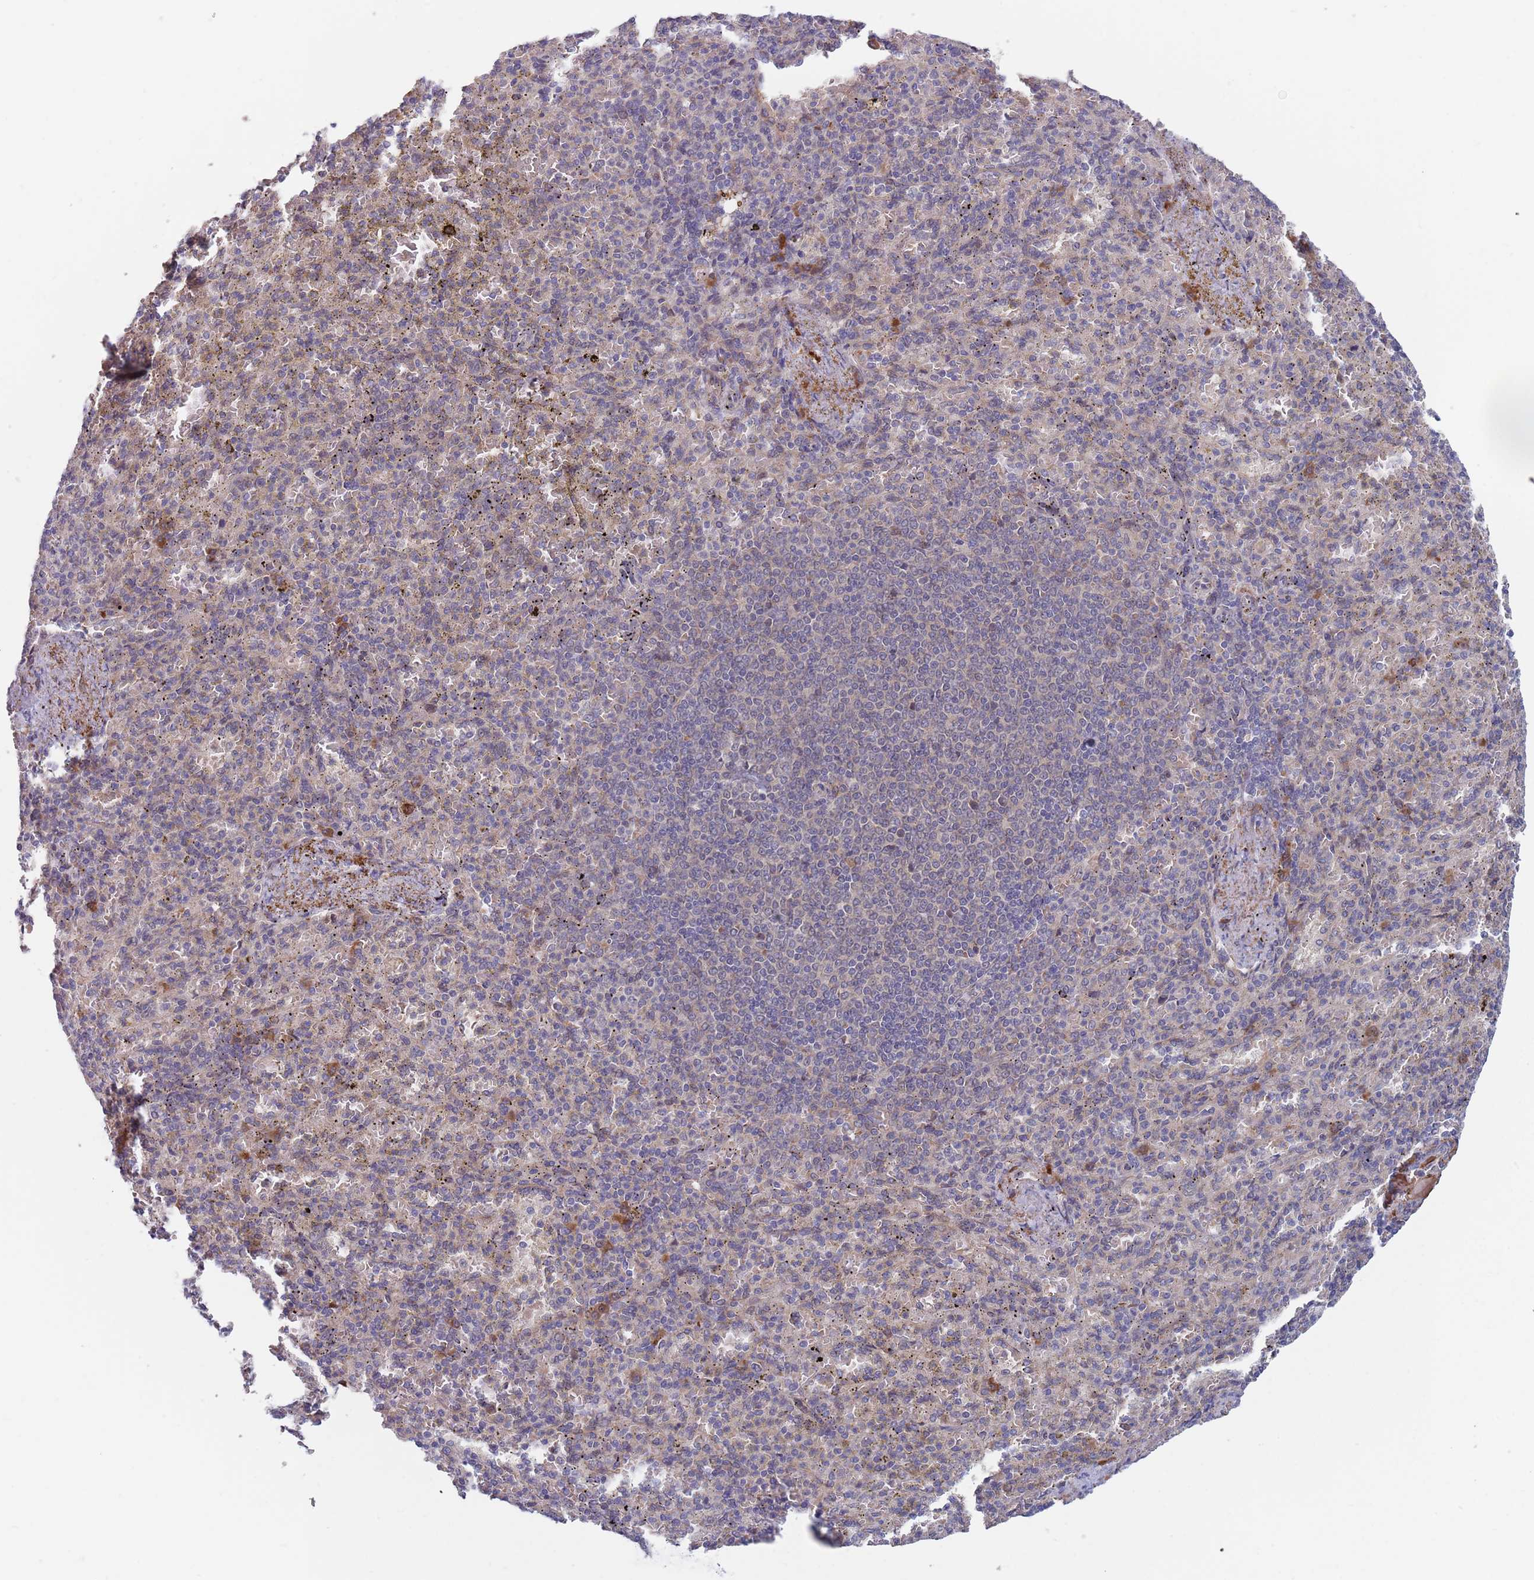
{"staining": {"intensity": "moderate", "quantity": "<25%", "location": "cytoplasmic/membranous"}, "tissue": "spleen", "cell_type": "Cells in red pulp", "image_type": "normal", "snomed": [{"axis": "morphology", "description": "Normal tissue, NOS"}, {"axis": "topography", "description": "Spleen"}], "caption": "Benign spleen was stained to show a protein in brown. There is low levels of moderate cytoplasmic/membranous staining in about <25% of cells in red pulp. (Brightfield microscopy of DAB IHC at high magnification).", "gene": "ZNF140", "patient": {"sex": "female", "age": 74}}